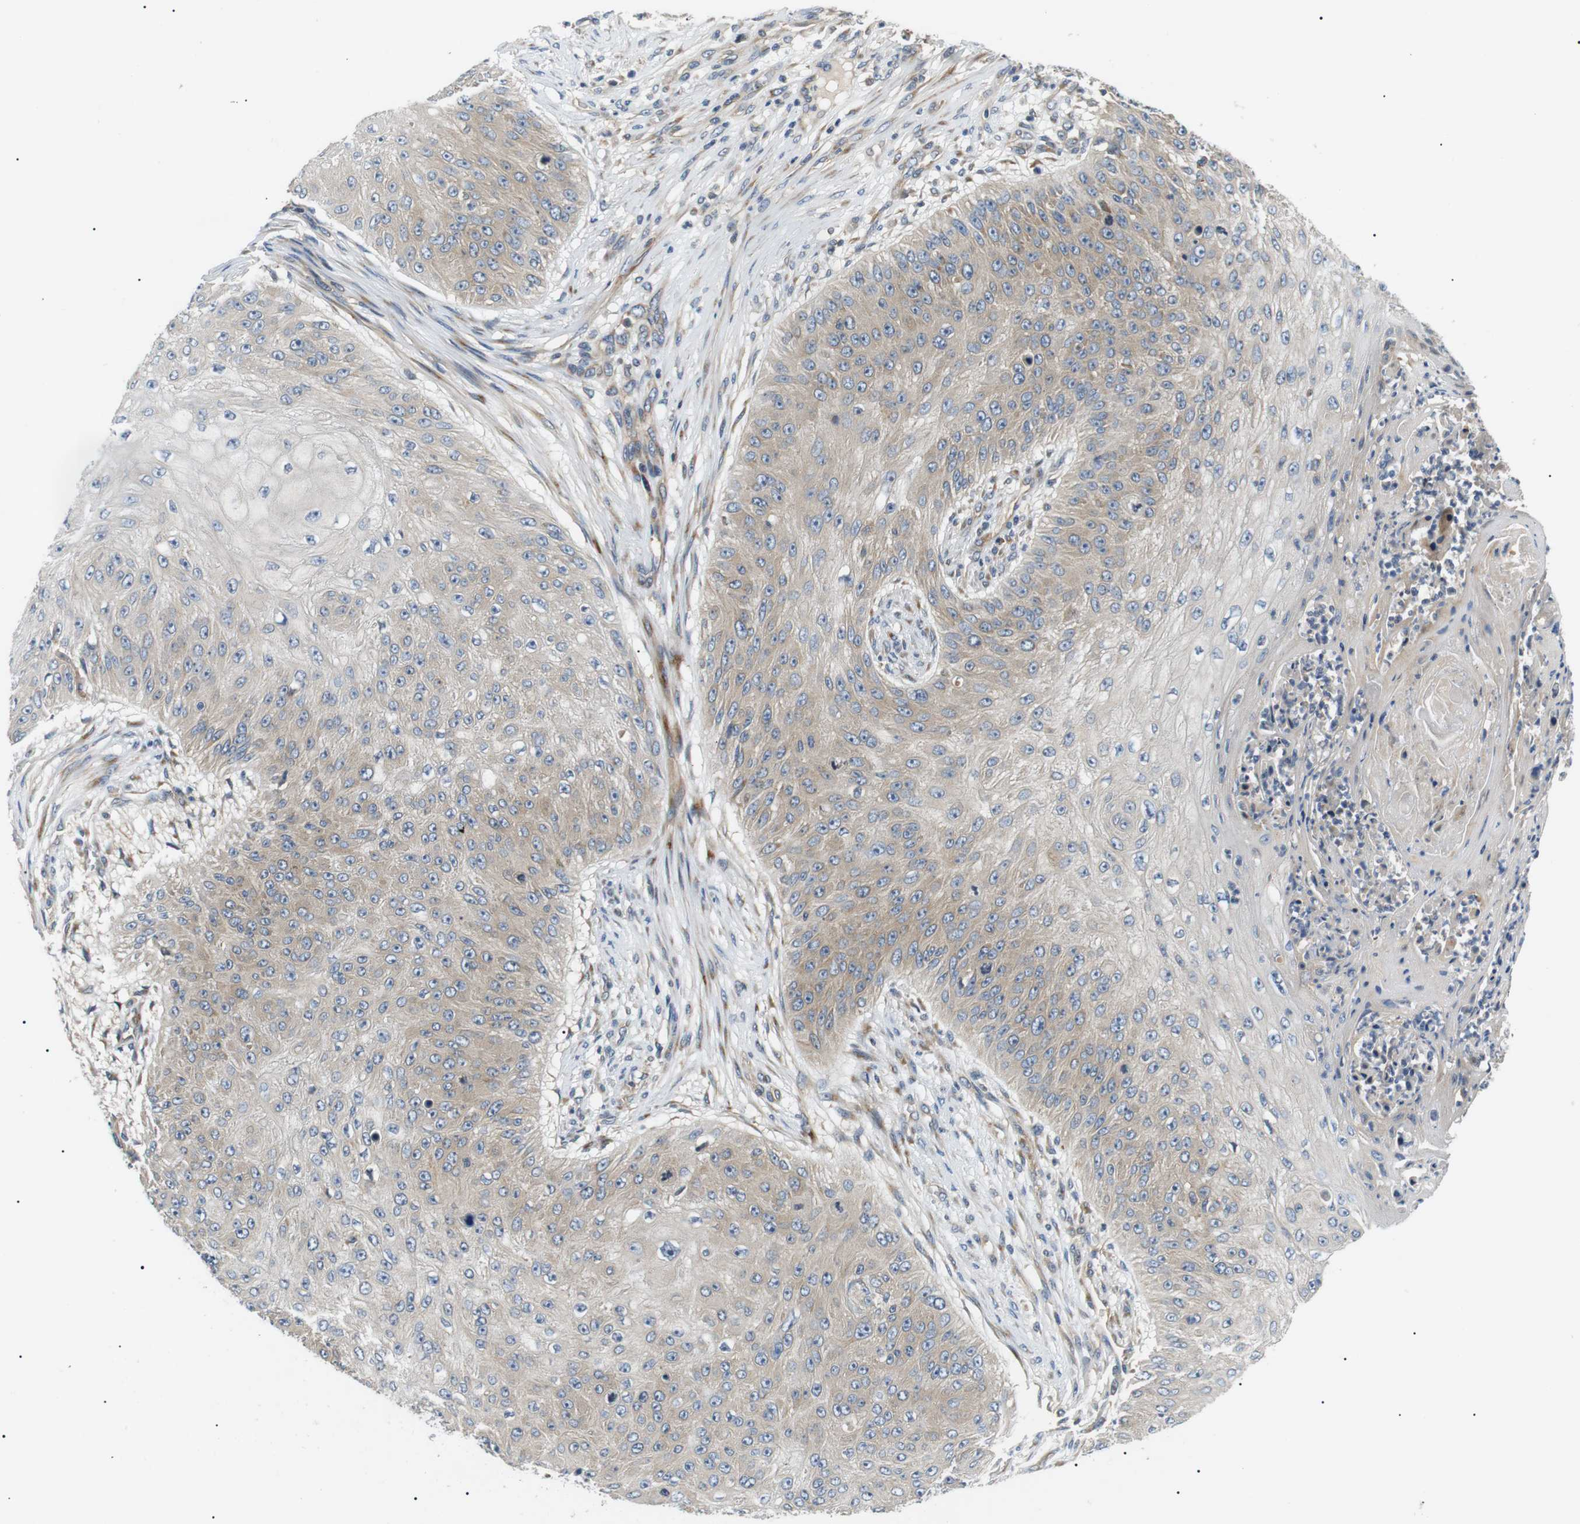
{"staining": {"intensity": "weak", "quantity": "25%-75%", "location": "cytoplasmic/membranous"}, "tissue": "skin cancer", "cell_type": "Tumor cells", "image_type": "cancer", "snomed": [{"axis": "morphology", "description": "Squamous cell carcinoma, NOS"}, {"axis": "topography", "description": "Skin"}], "caption": "Weak cytoplasmic/membranous protein positivity is identified in approximately 25%-75% of tumor cells in skin cancer.", "gene": "DIPK1A", "patient": {"sex": "female", "age": 80}}